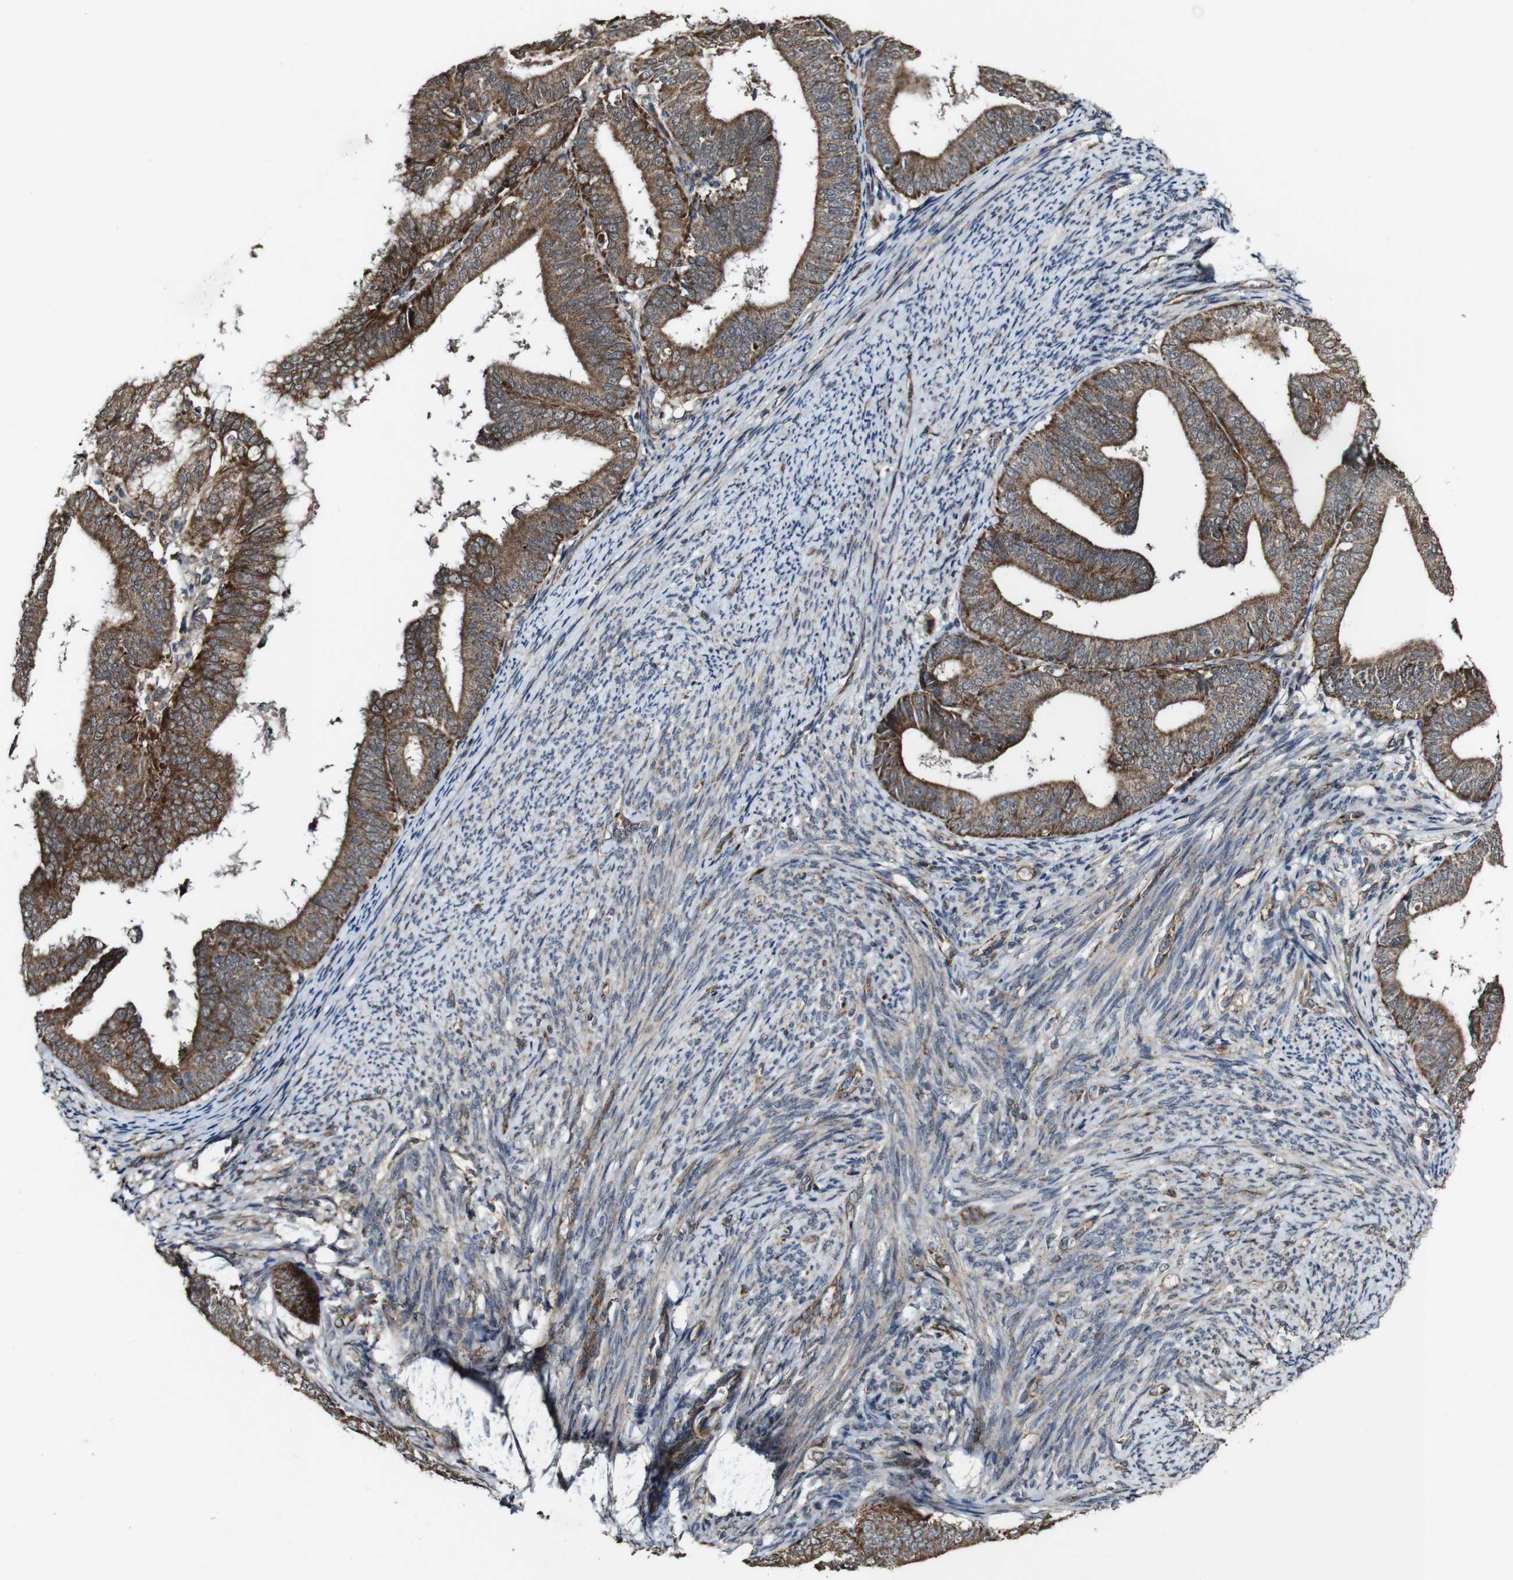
{"staining": {"intensity": "strong", "quantity": ">75%", "location": "cytoplasmic/membranous"}, "tissue": "endometrial cancer", "cell_type": "Tumor cells", "image_type": "cancer", "snomed": [{"axis": "morphology", "description": "Adenocarcinoma, NOS"}, {"axis": "topography", "description": "Endometrium"}], "caption": "Brown immunohistochemical staining in human endometrial adenocarcinoma demonstrates strong cytoplasmic/membranous staining in about >75% of tumor cells.", "gene": "BTN3A3", "patient": {"sex": "female", "age": 63}}